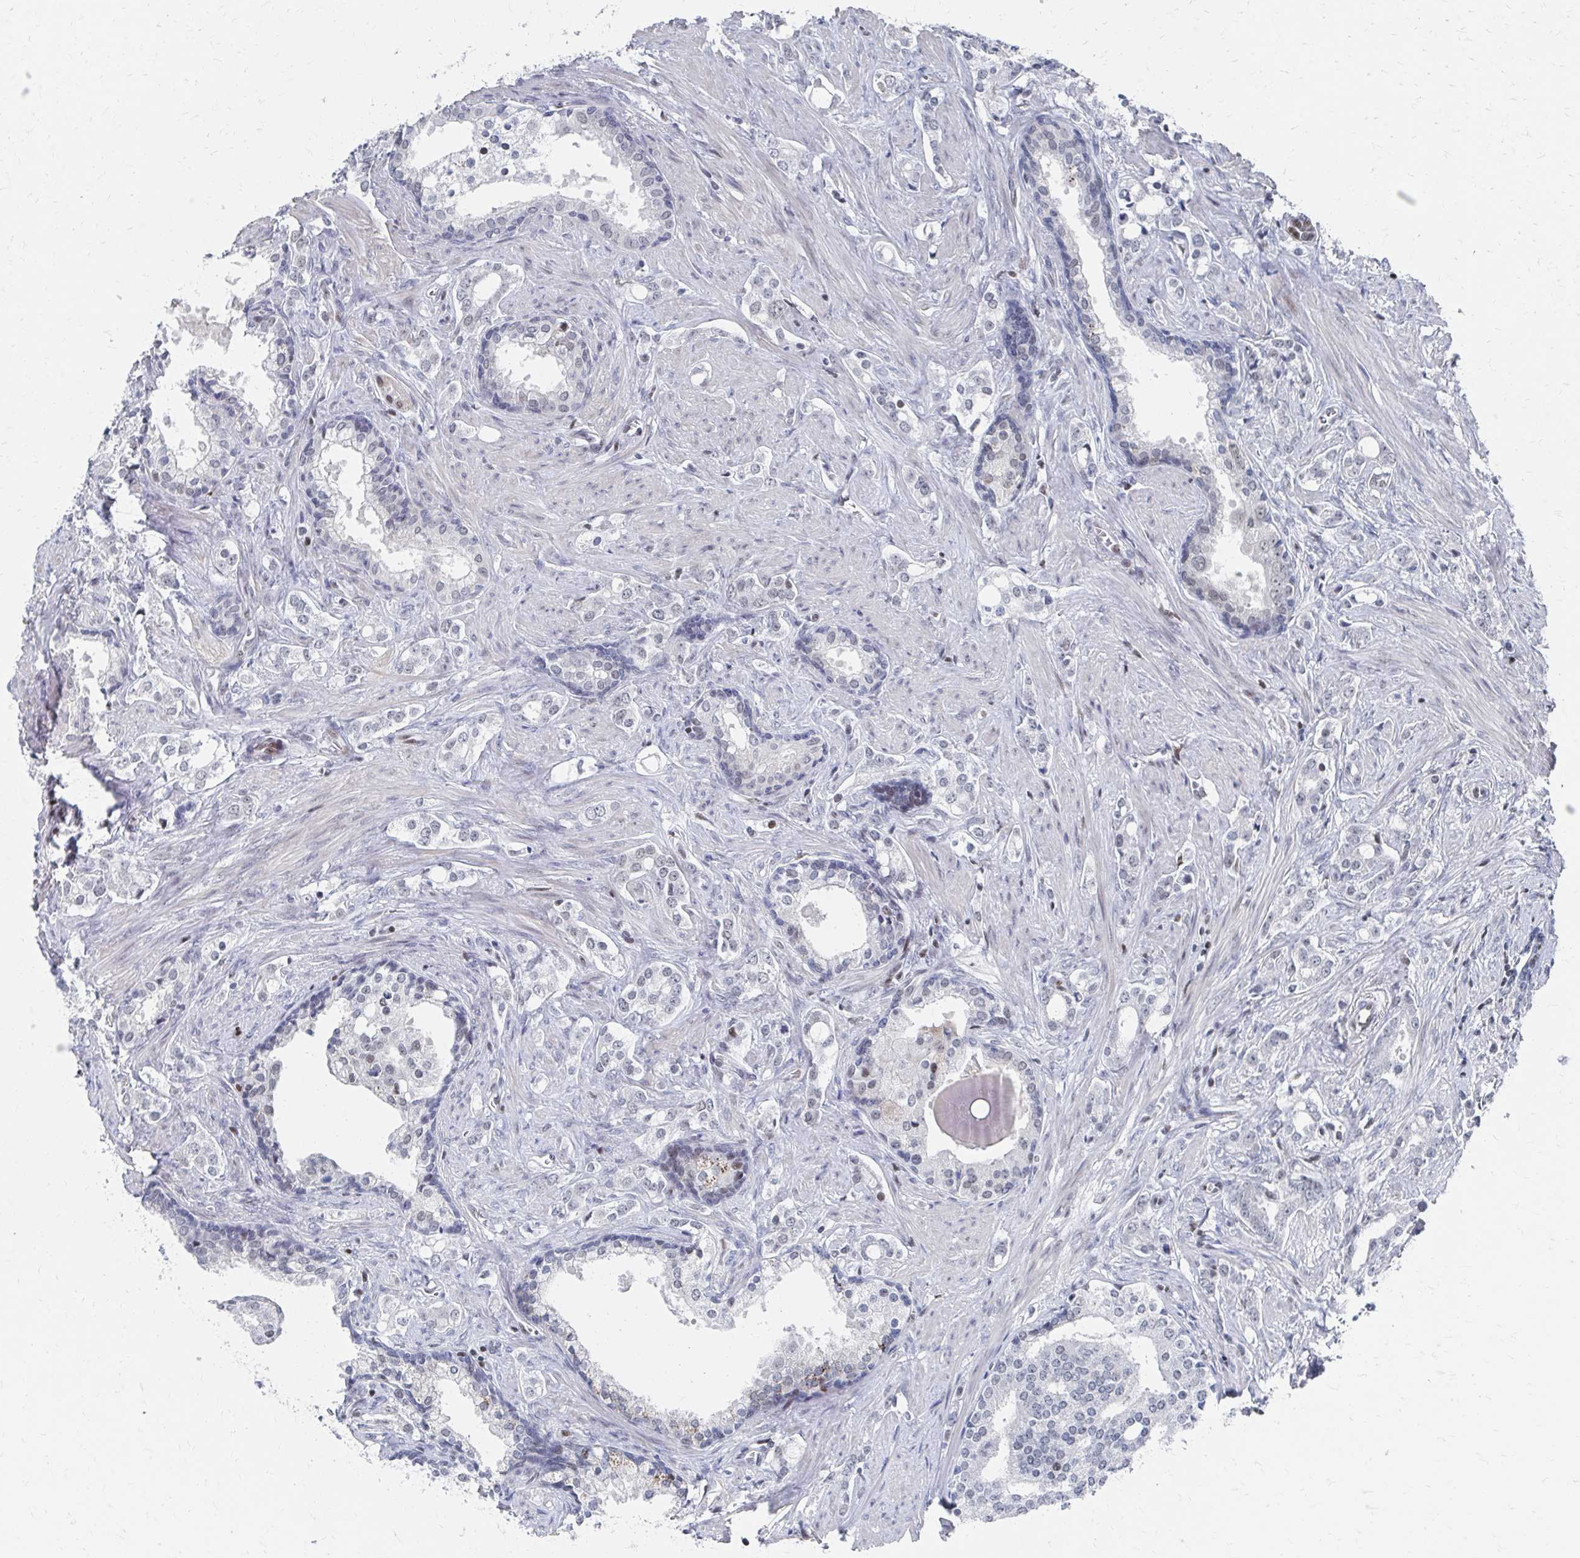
{"staining": {"intensity": "weak", "quantity": "25%-75%", "location": "nuclear"}, "tissue": "prostate cancer", "cell_type": "Tumor cells", "image_type": "cancer", "snomed": [{"axis": "morphology", "description": "Adenocarcinoma, Medium grade"}, {"axis": "topography", "description": "Prostate"}], "caption": "Weak nuclear expression is seen in about 25%-75% of tumor cells in prostate cancer.", "gene": "CDIN1", "patient": {"sex": "male", "age": 57}}